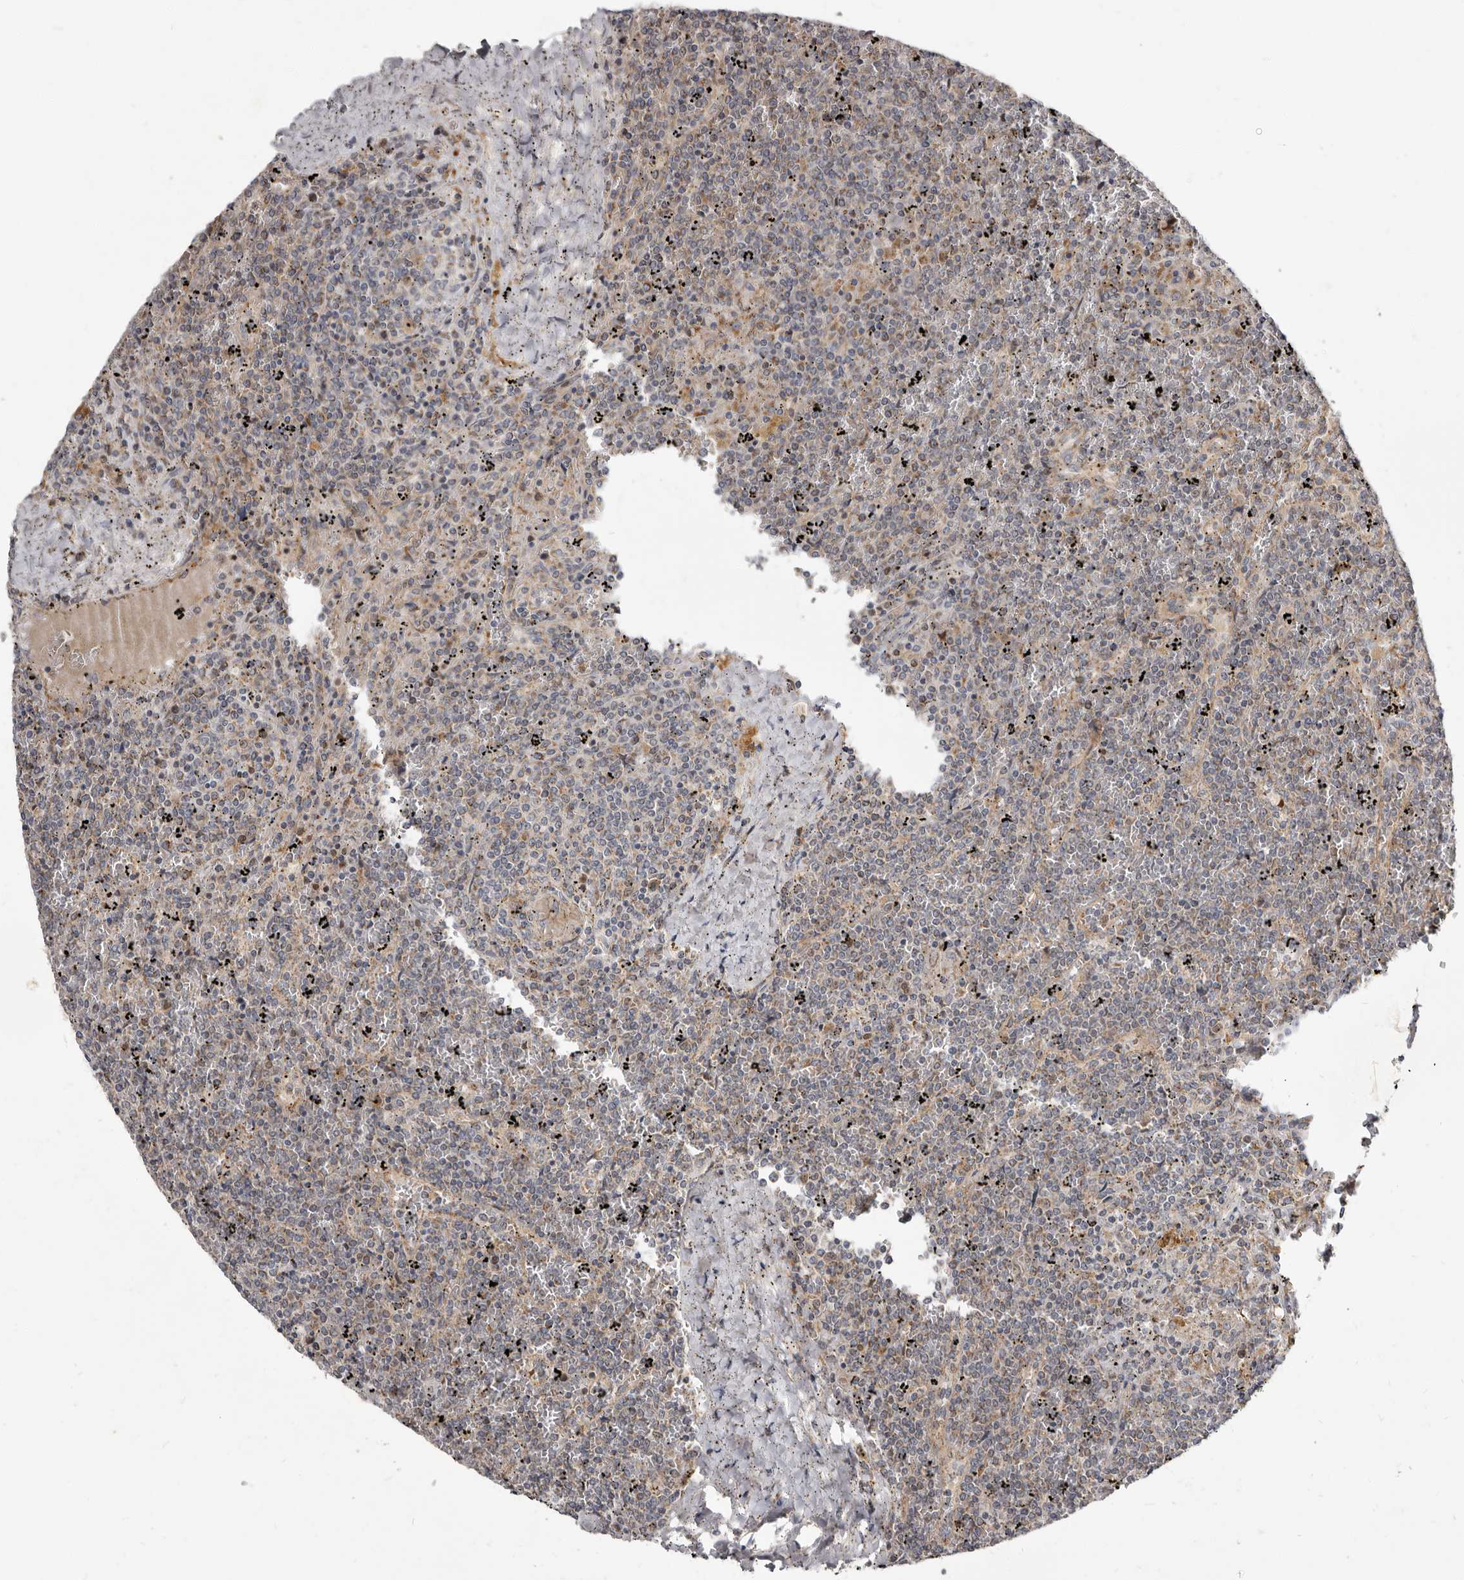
{"staining": {"intensity": "moderate", "quantity": "<25%", "location": "cytoplasmic/membranous"}, "tissue": "lymphoma", "cell_type": "Tumor cells", "image_type": "cancer", "snomed": [{"axis": "morphology", "description": "Malignant lymphoma, non-Hodgkin's type, Low grade"}, {"axis": "topography", "description": "Spleen"}], "caption": "Moderate cytoplasmic/membranous expression is identified in approximately <25% of tumor cells in malignant lymphoma, non-Hodgkin's type (low-grade).", "gene": "SMC4", "patient": {"sex": "female", "age": 19}}